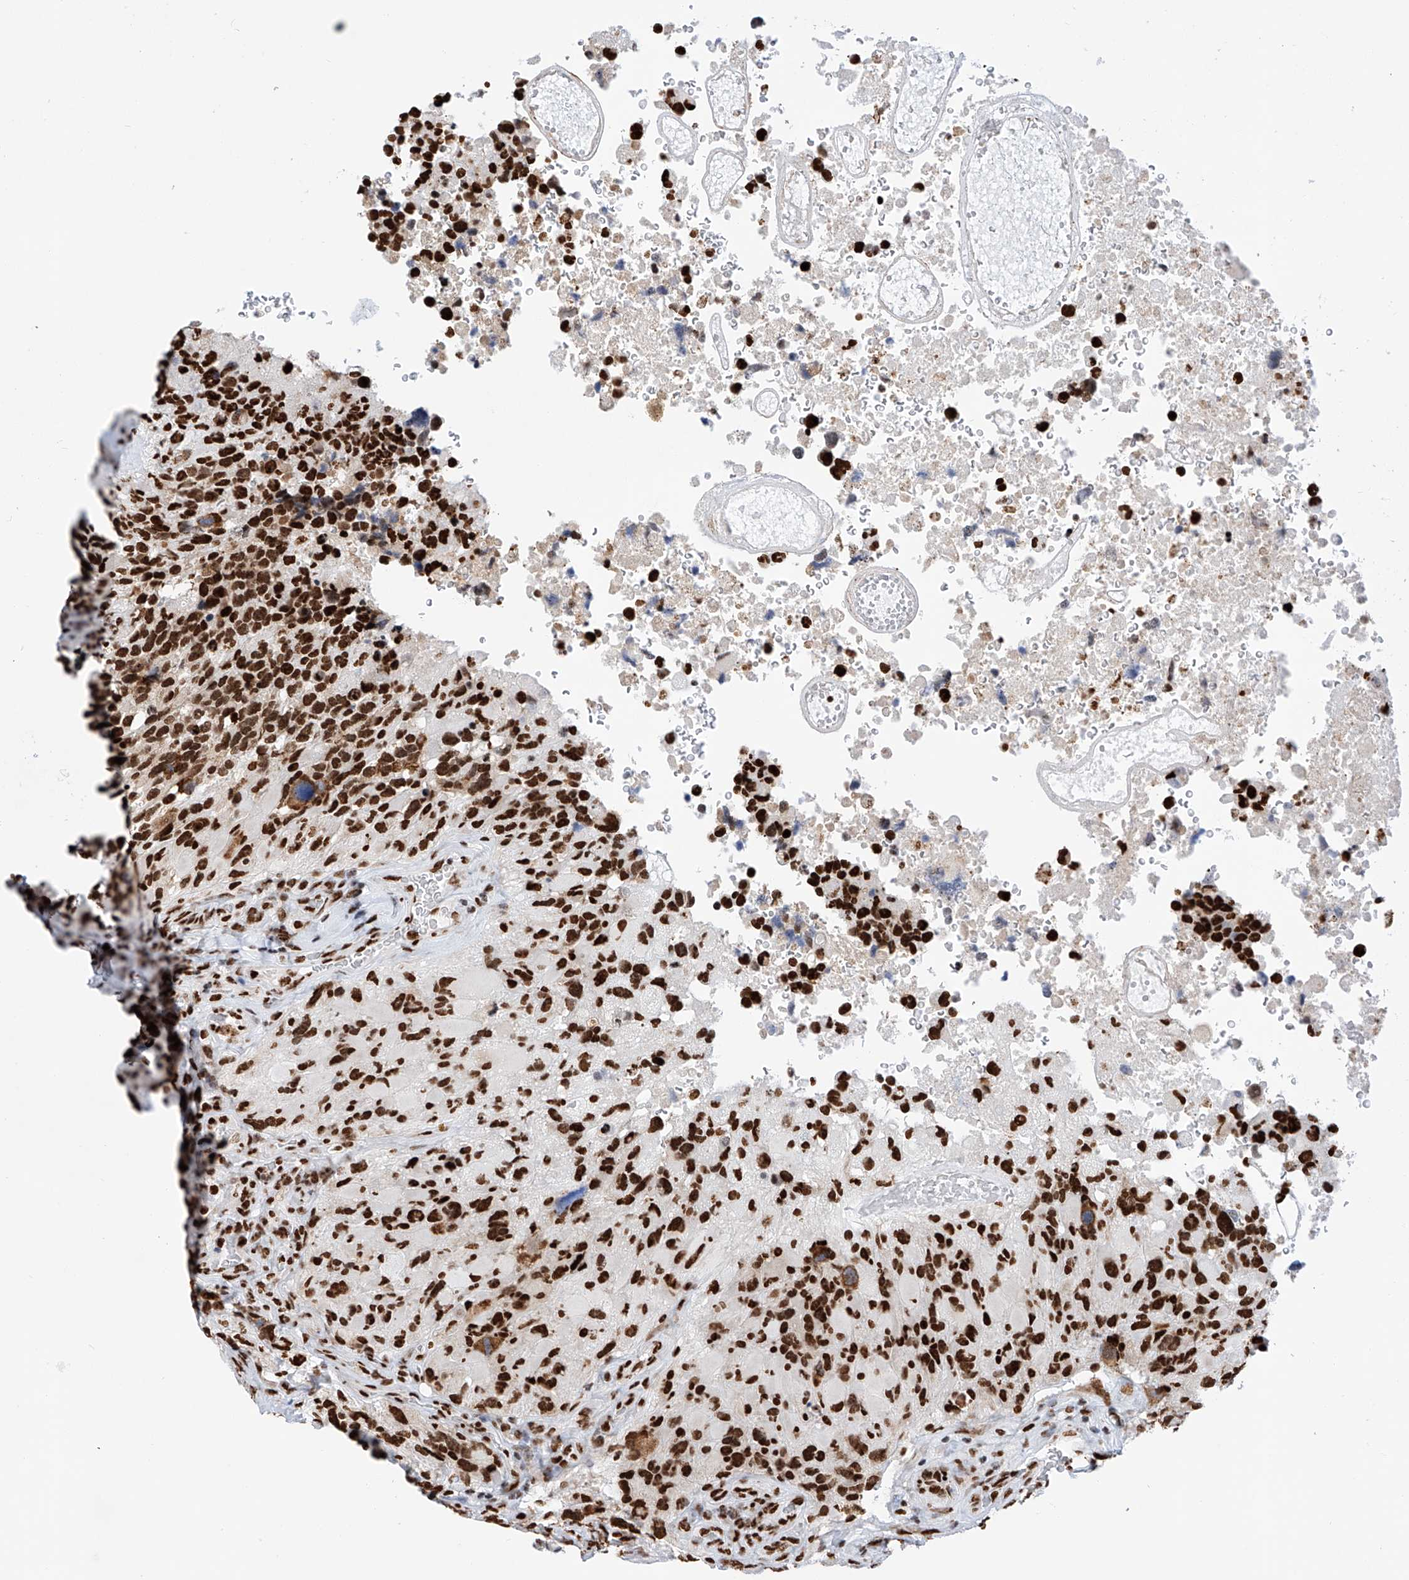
{"staining": {"intensity": "strong", "quantity": ">75%", "location": "nuclear"}, "tissue": "glioma", "cell_type": "Tumor cells", "image_type": "cancer", "snomed": [{"axis": "morphology", "description": "Glioma, malignant, High grade"}, {"axis": "topography", "description": "Brain"}], "caption": "A brown stain highlights strong nuclear staining of a protein in human glioma tumor cells. Using DAB (brown) and hematoxylin (blue) stains, captured at high magnification using brightfield microscopy.", "gene": "SRSF6", "patient": {"sex": "male", "age": 69}}